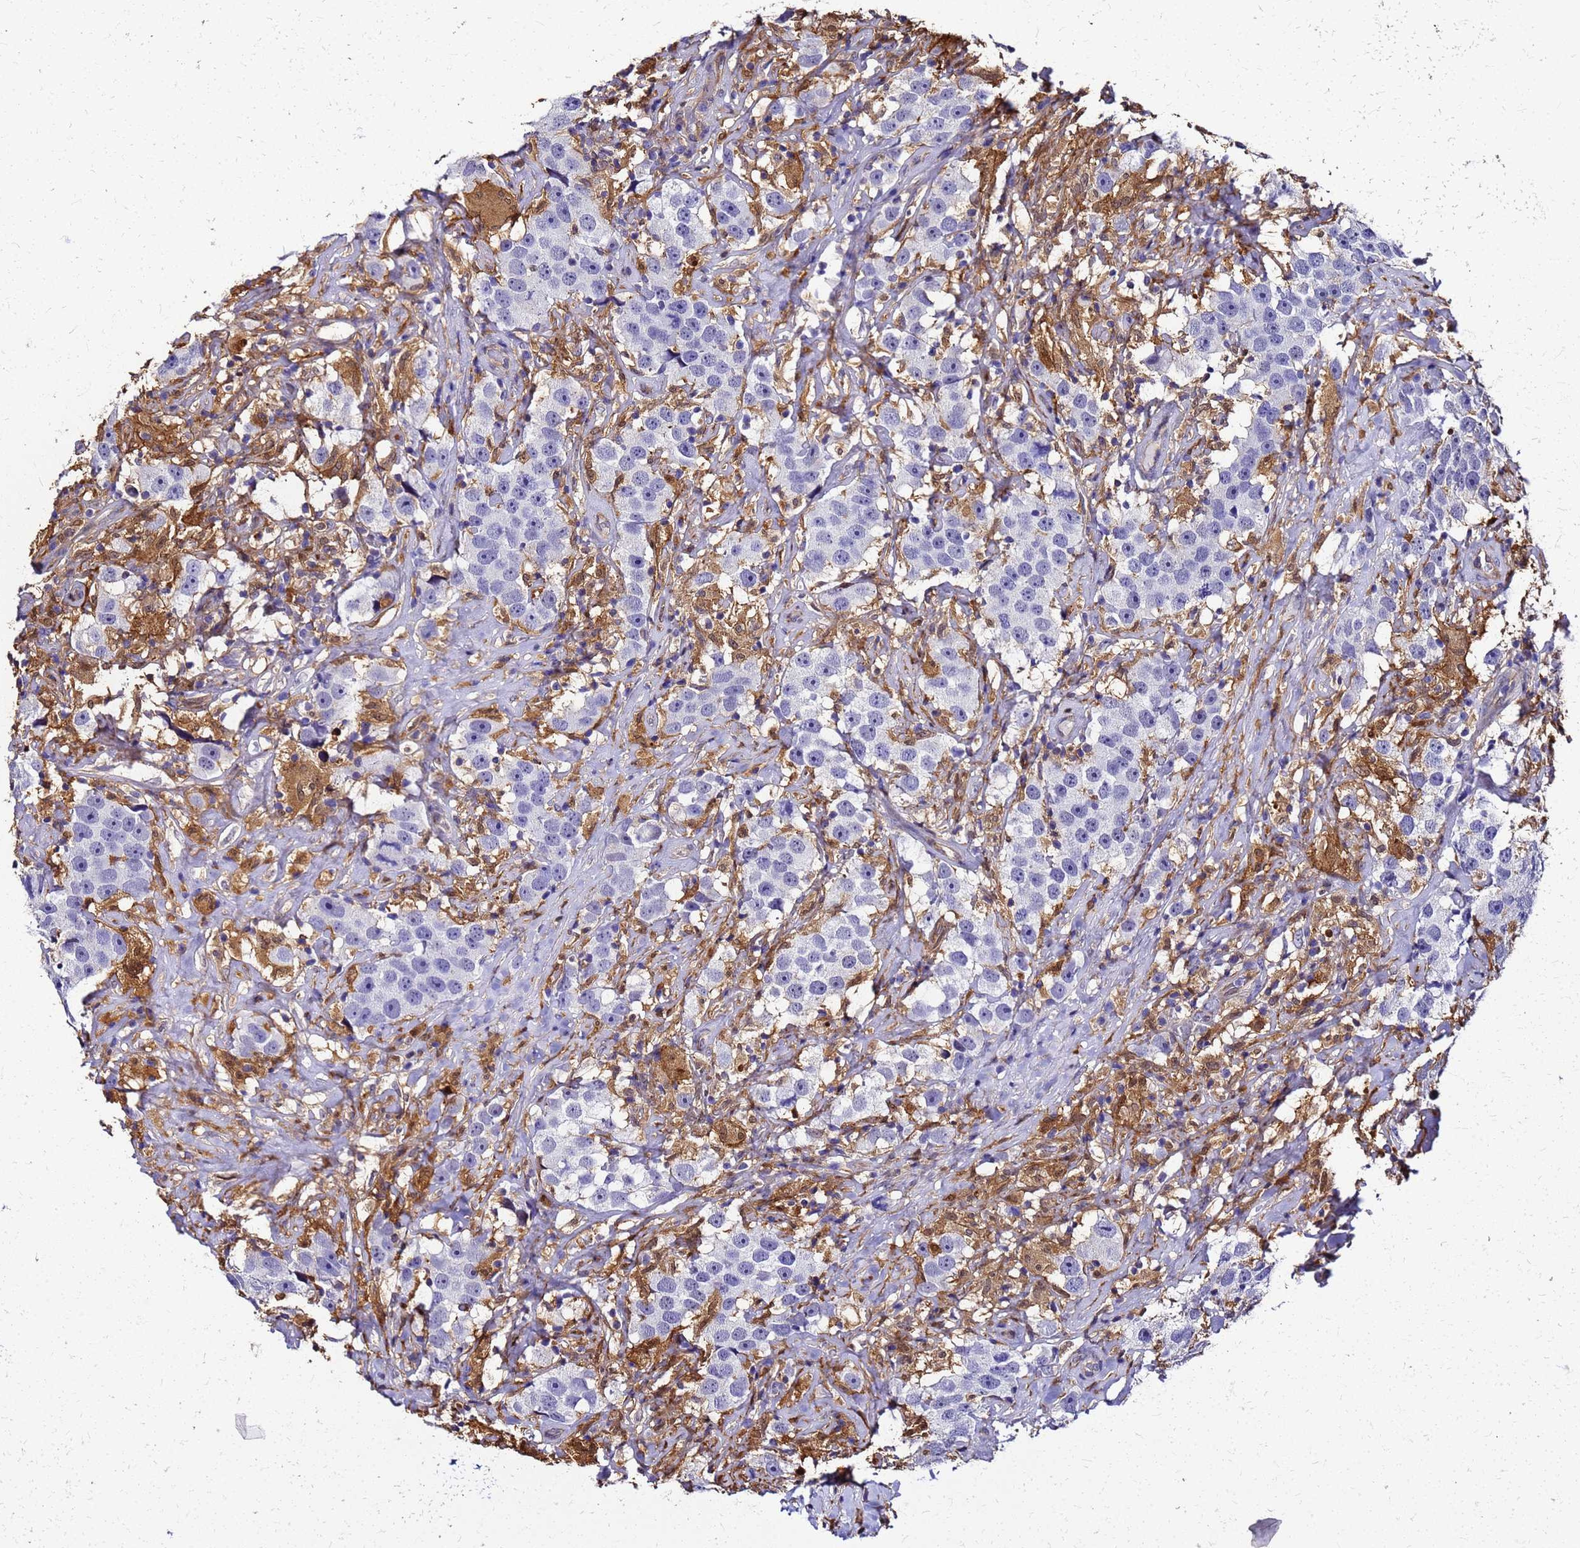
{"staining": {"intensity": "negative", "quantity": "none", "location": "none"}, "tissue": "testis cancer", "cell_type": "Tumor cells", "image_type": "cancer", "snomed": [{"axis": "morphology", "description": "Seminoma, NOS"}, {"axis": "topography", "description": "Testis"}], "caption": "Immunohistochemistry (IHC) of testis cancer (seminoma) demonstrates no positivity in tumor cells. (Brightfield microscopy of DAB (3,3'-diaminobenzidine) immunohistochemistry at high magnification).", "gene": "S100A11", "patient": {"sex": "male", "age": 49}}